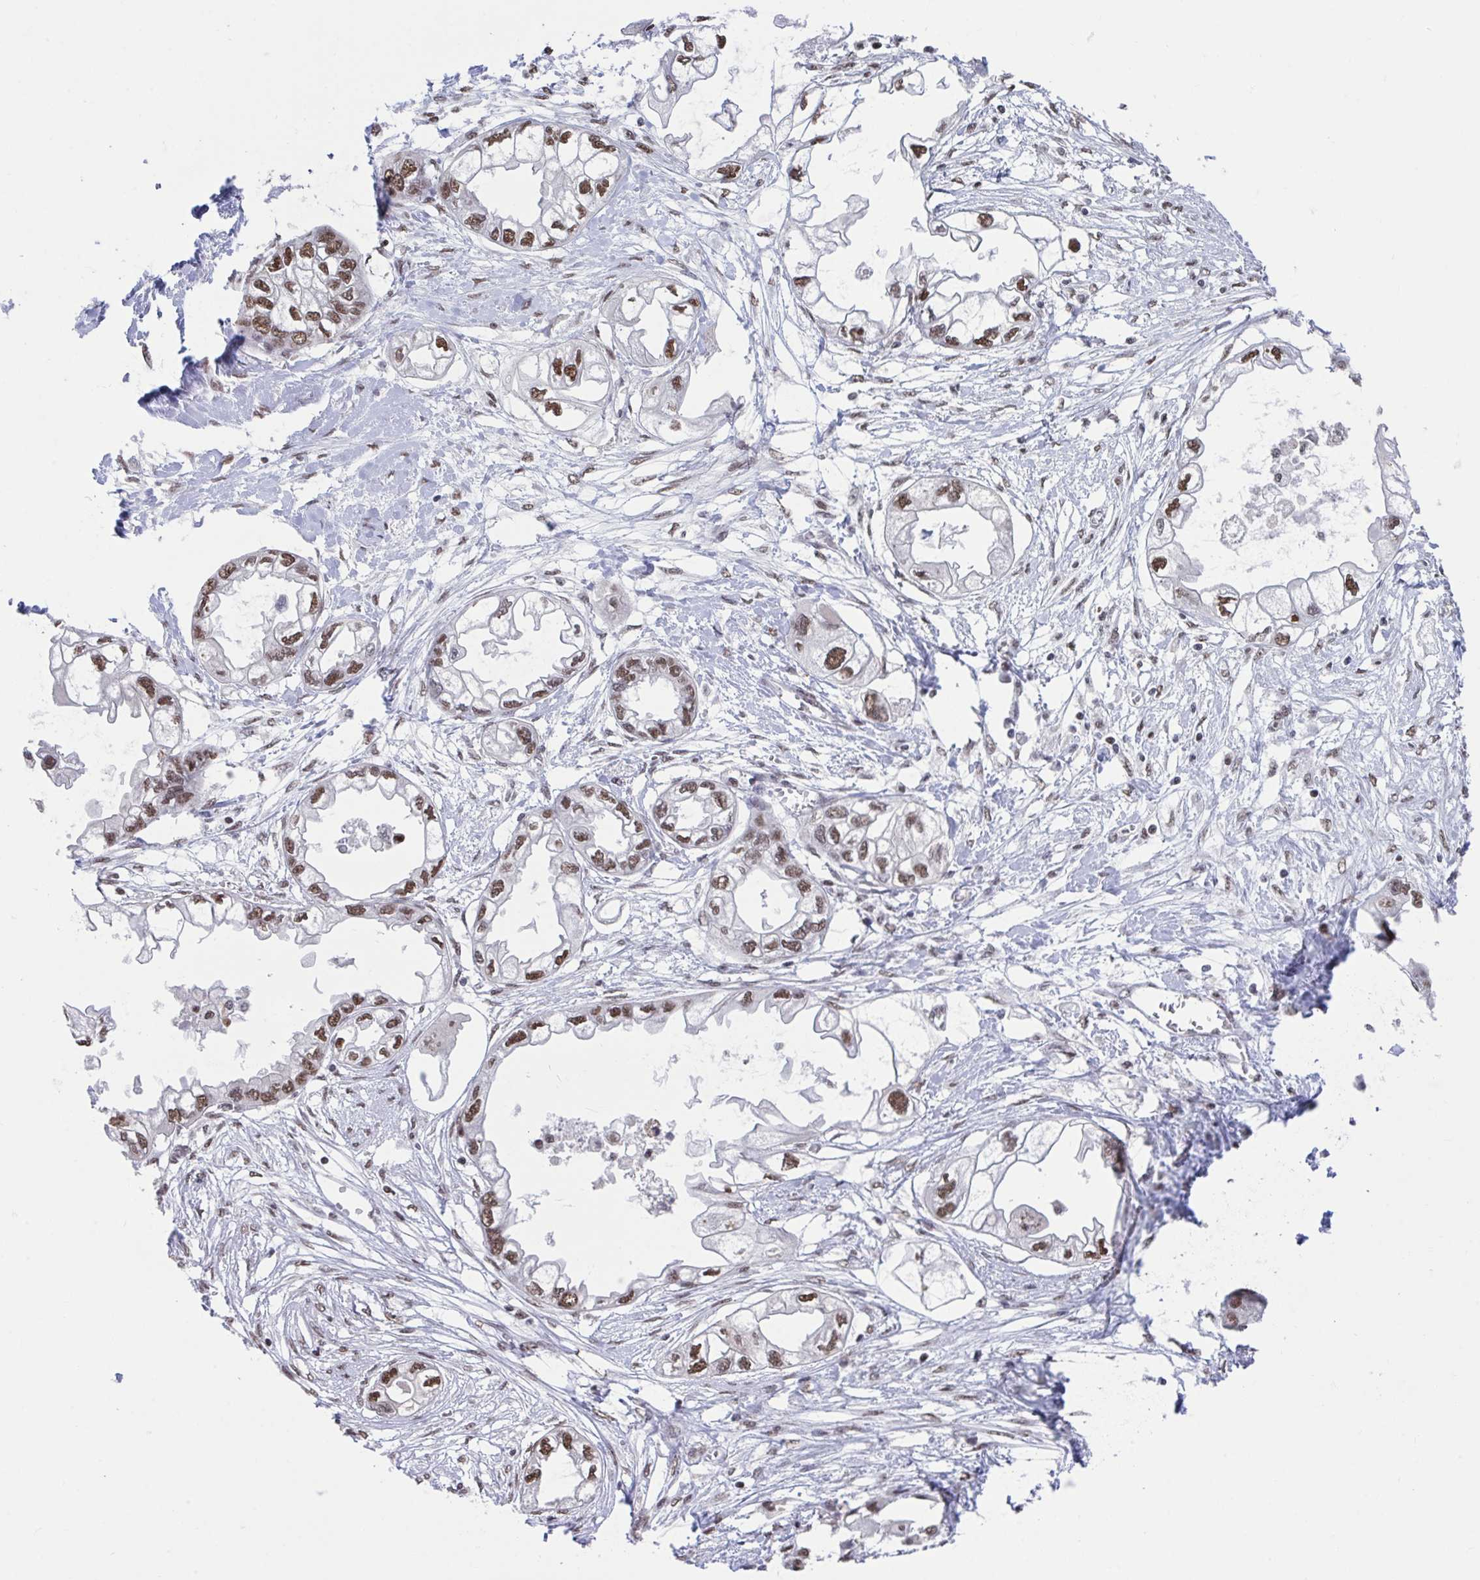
{"staining": {"intensity": "moderate", "quantity": ">75%", "location": "nuclear"}, "tissue": "endometrial cancer", "cell_type": "Tumor cells", "image_type": "cancer", "snomed": [{"axis": "morphology", "description": "Adenocarcinoma, NOS"}, {"axis": "morphology", "description": "Adenocarcinoma, metastatic, NOS"}, {"axis": "topography", "description": "Adipose tissue"}, {"axis": "topography", "description": "Endometrium"}], "caption": "Endometrial cancer stained for a protein (brown) reveals moderate nuclear positive positivity in approximately >75% of tumor cells.", "gene": "HNRNPDL", "patient": {"sex": "female", "age": 67}}